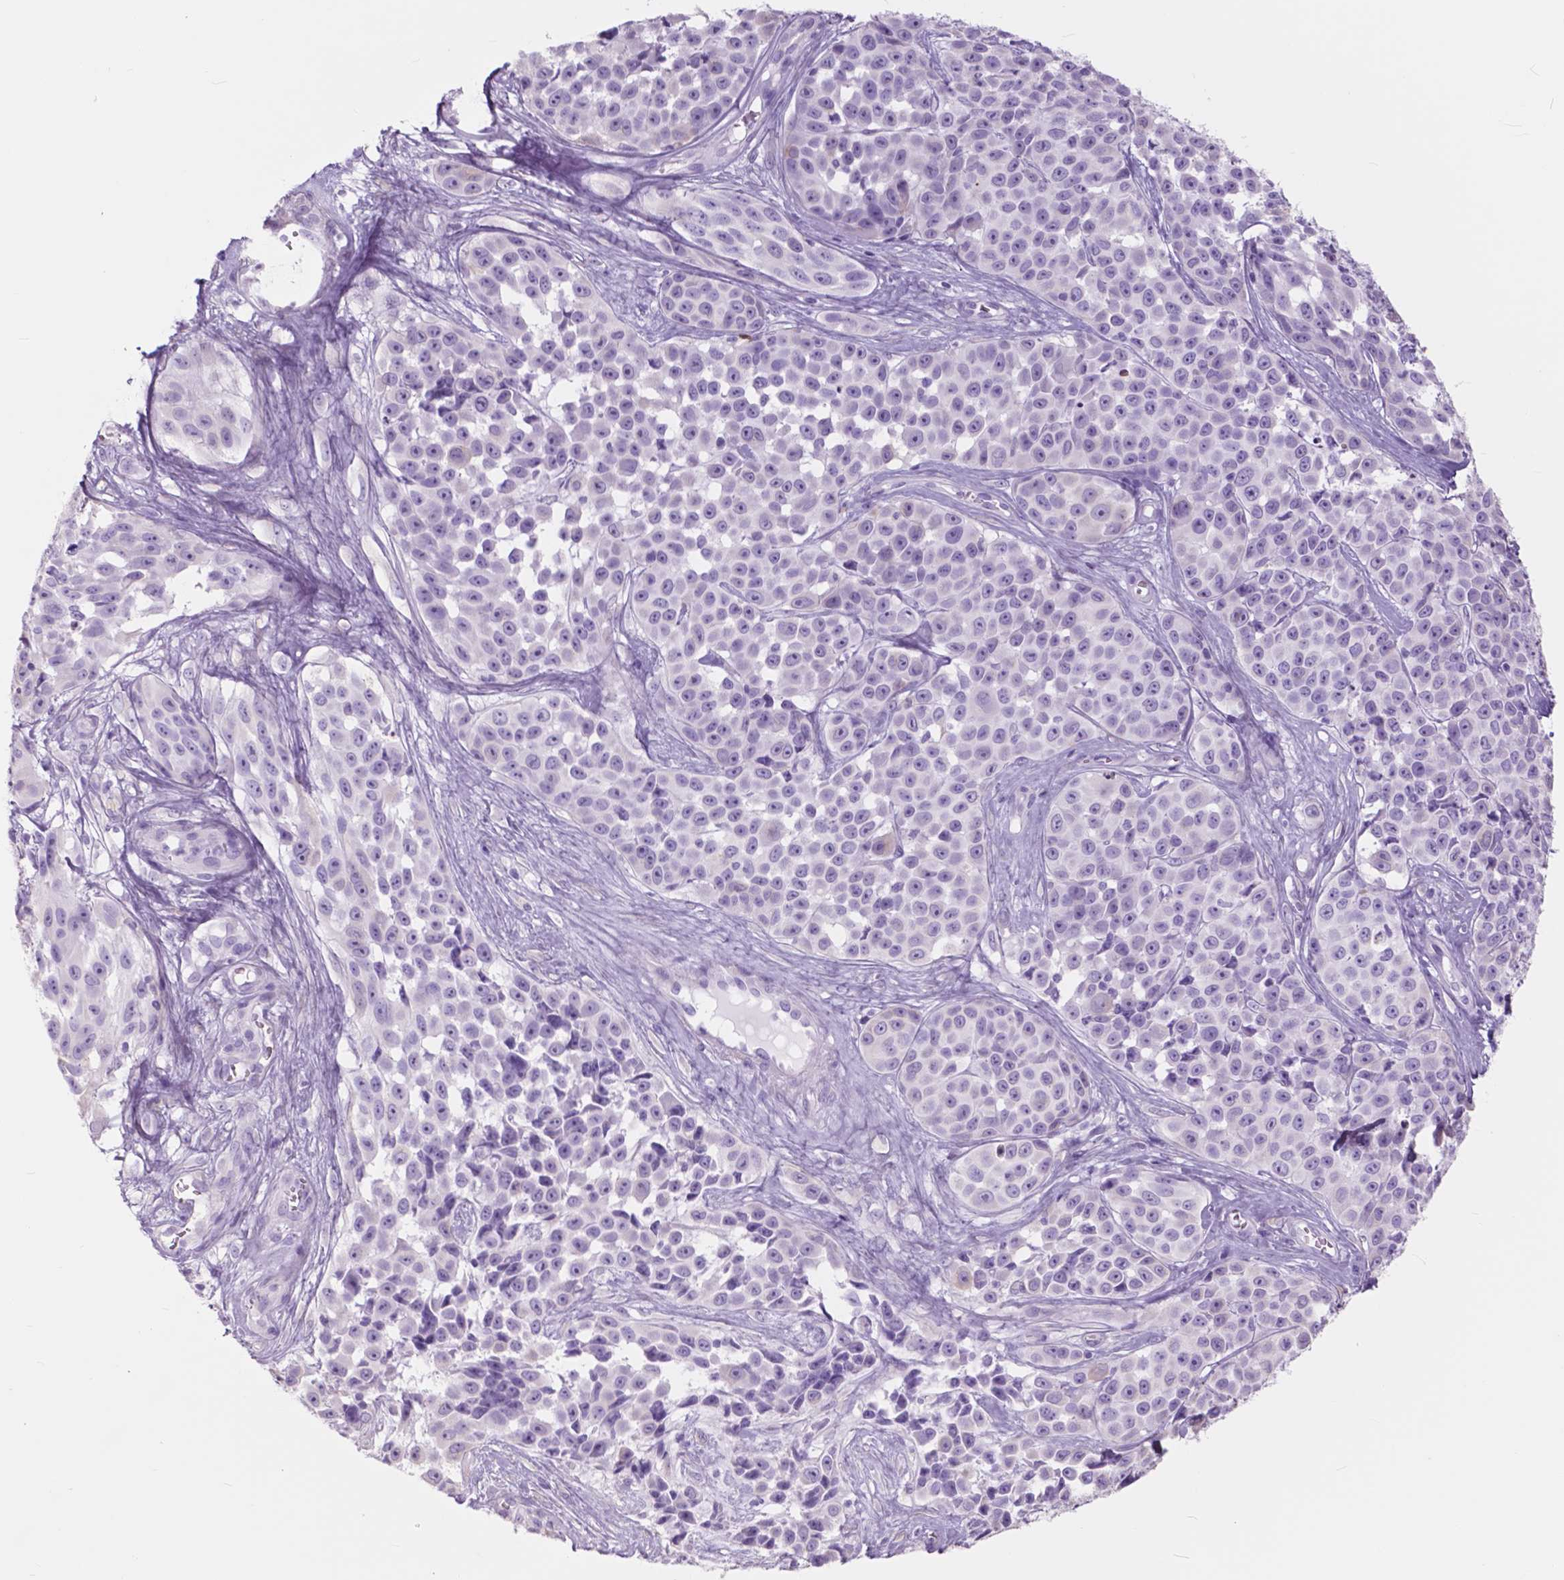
{"staining": {"intensity": "negative", "quantity": "none", "location": "none"}, "tissue": "melanoma", "cell_type": "Tumor cells", "image_type": "cancer", "snomed": [{"axis": "morphology", "description": "Malignant melanoma, NOS"}, {"axis": "topography", "description": "Skin"}], "caption": "An image of malignant melanoma stained for a protein reveals no brown staining in tumor cells. The staining is performed using DAB (3,3'-diaminobenzidine) brown chromogen with nuclei counter-stained in using hematoxylin.", "gene": "FXYD2", "patient": {"sex": "female", "age": 88}}